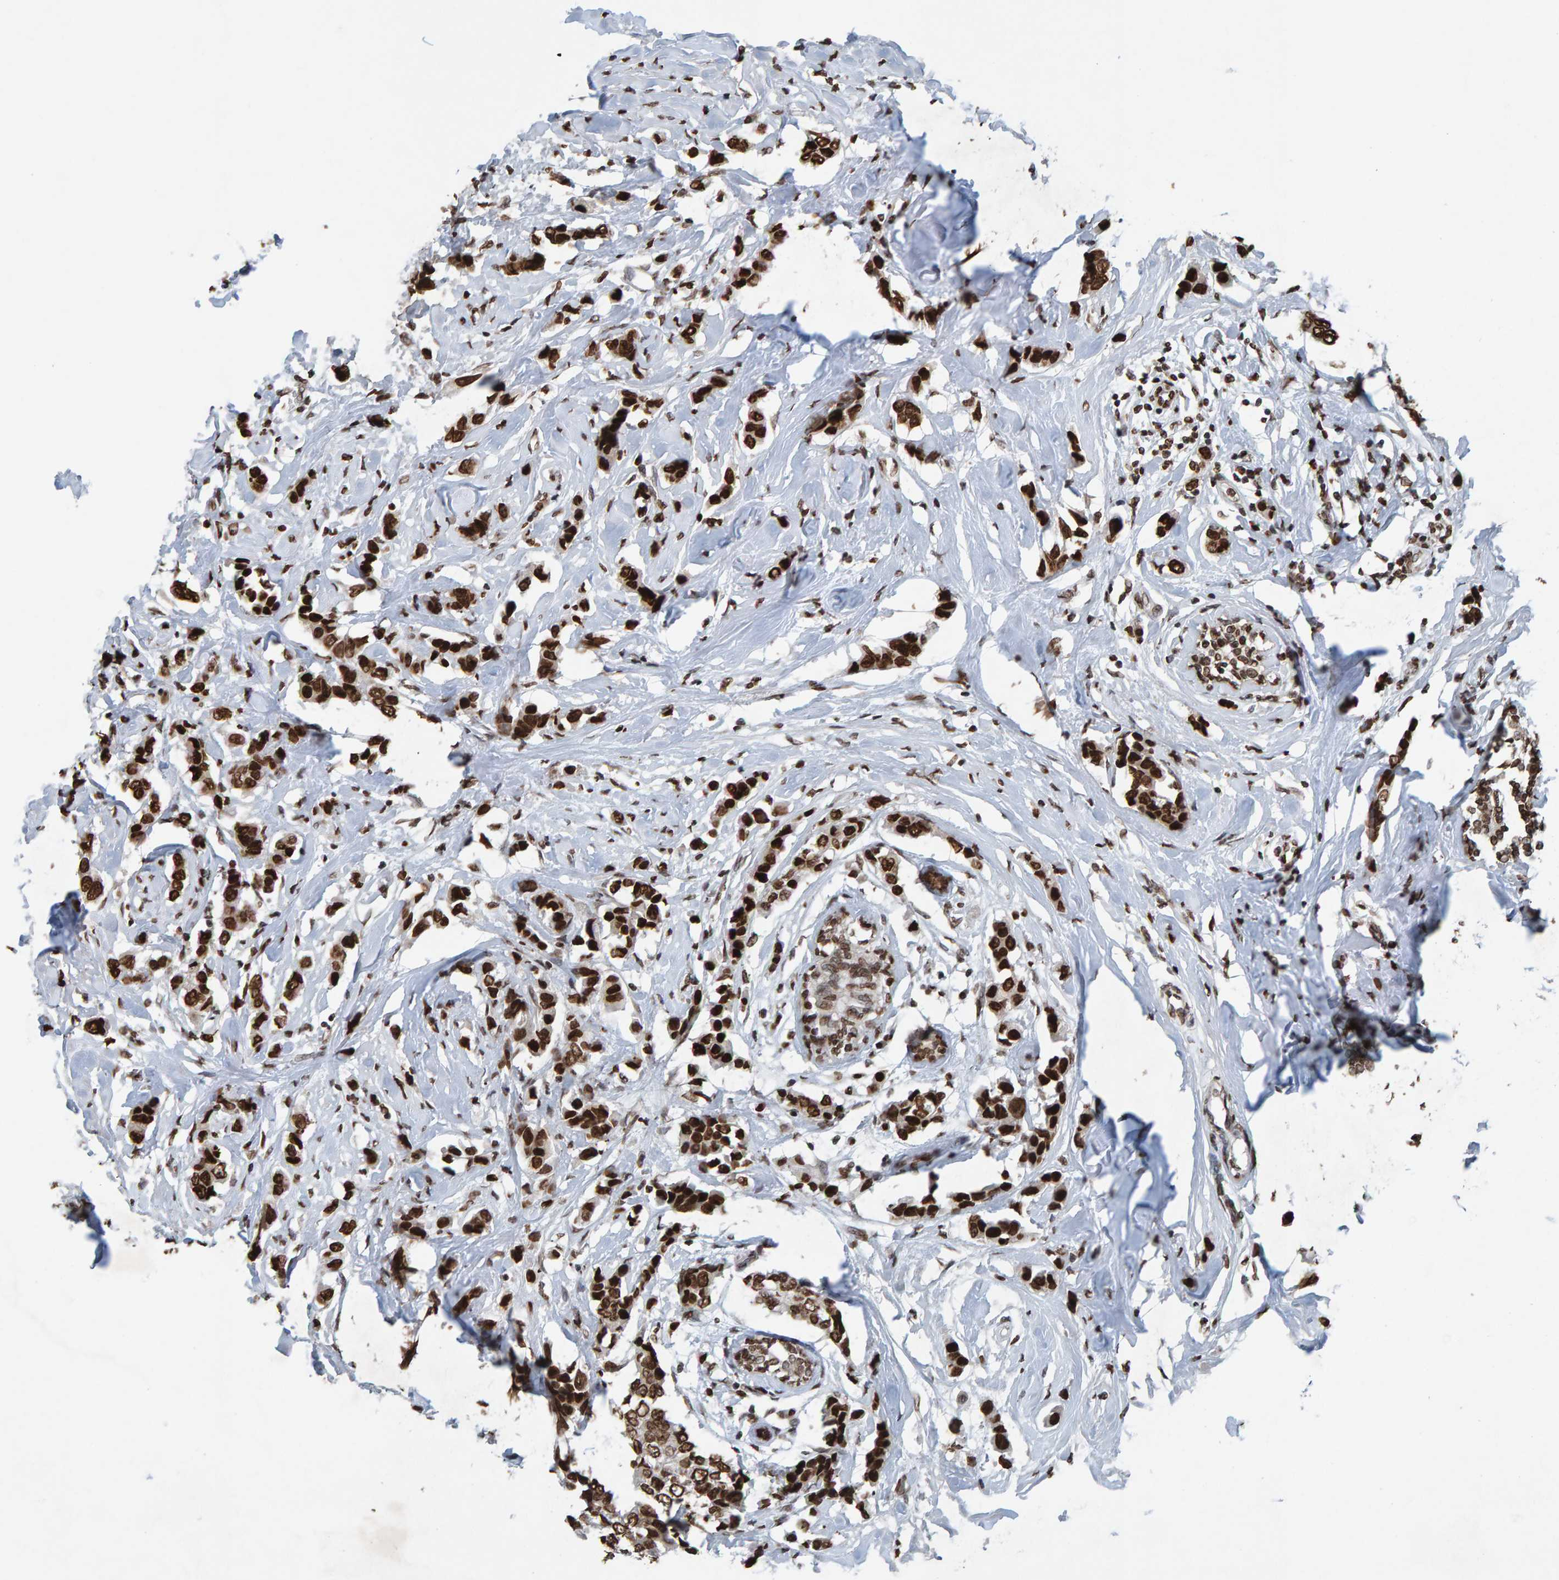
{"staining": {"intensity": "strong", "quantity": ">75%", "location": "nuclear"}, "tissue": "breast cancer", "cell_type": "Tumor cells", "image_type": "cancer", "snomed": [{"axis": "morphology", "description": "Normal tissue, NOS"}, {"axis": "morphology", "description": "Duct carcinoma"}, {"axis": "topography", "description": "Breast"}], "caption": "Immunohistochemistry (IHC) (DAB (3,3'-diaminobenzidine)) staining of breast cancer exhibits strong nuclear protein positivity in approximately >75% of tumor cells.", "gene": "H2AZ1", "patient": {"sex": "female", "age": 50}}